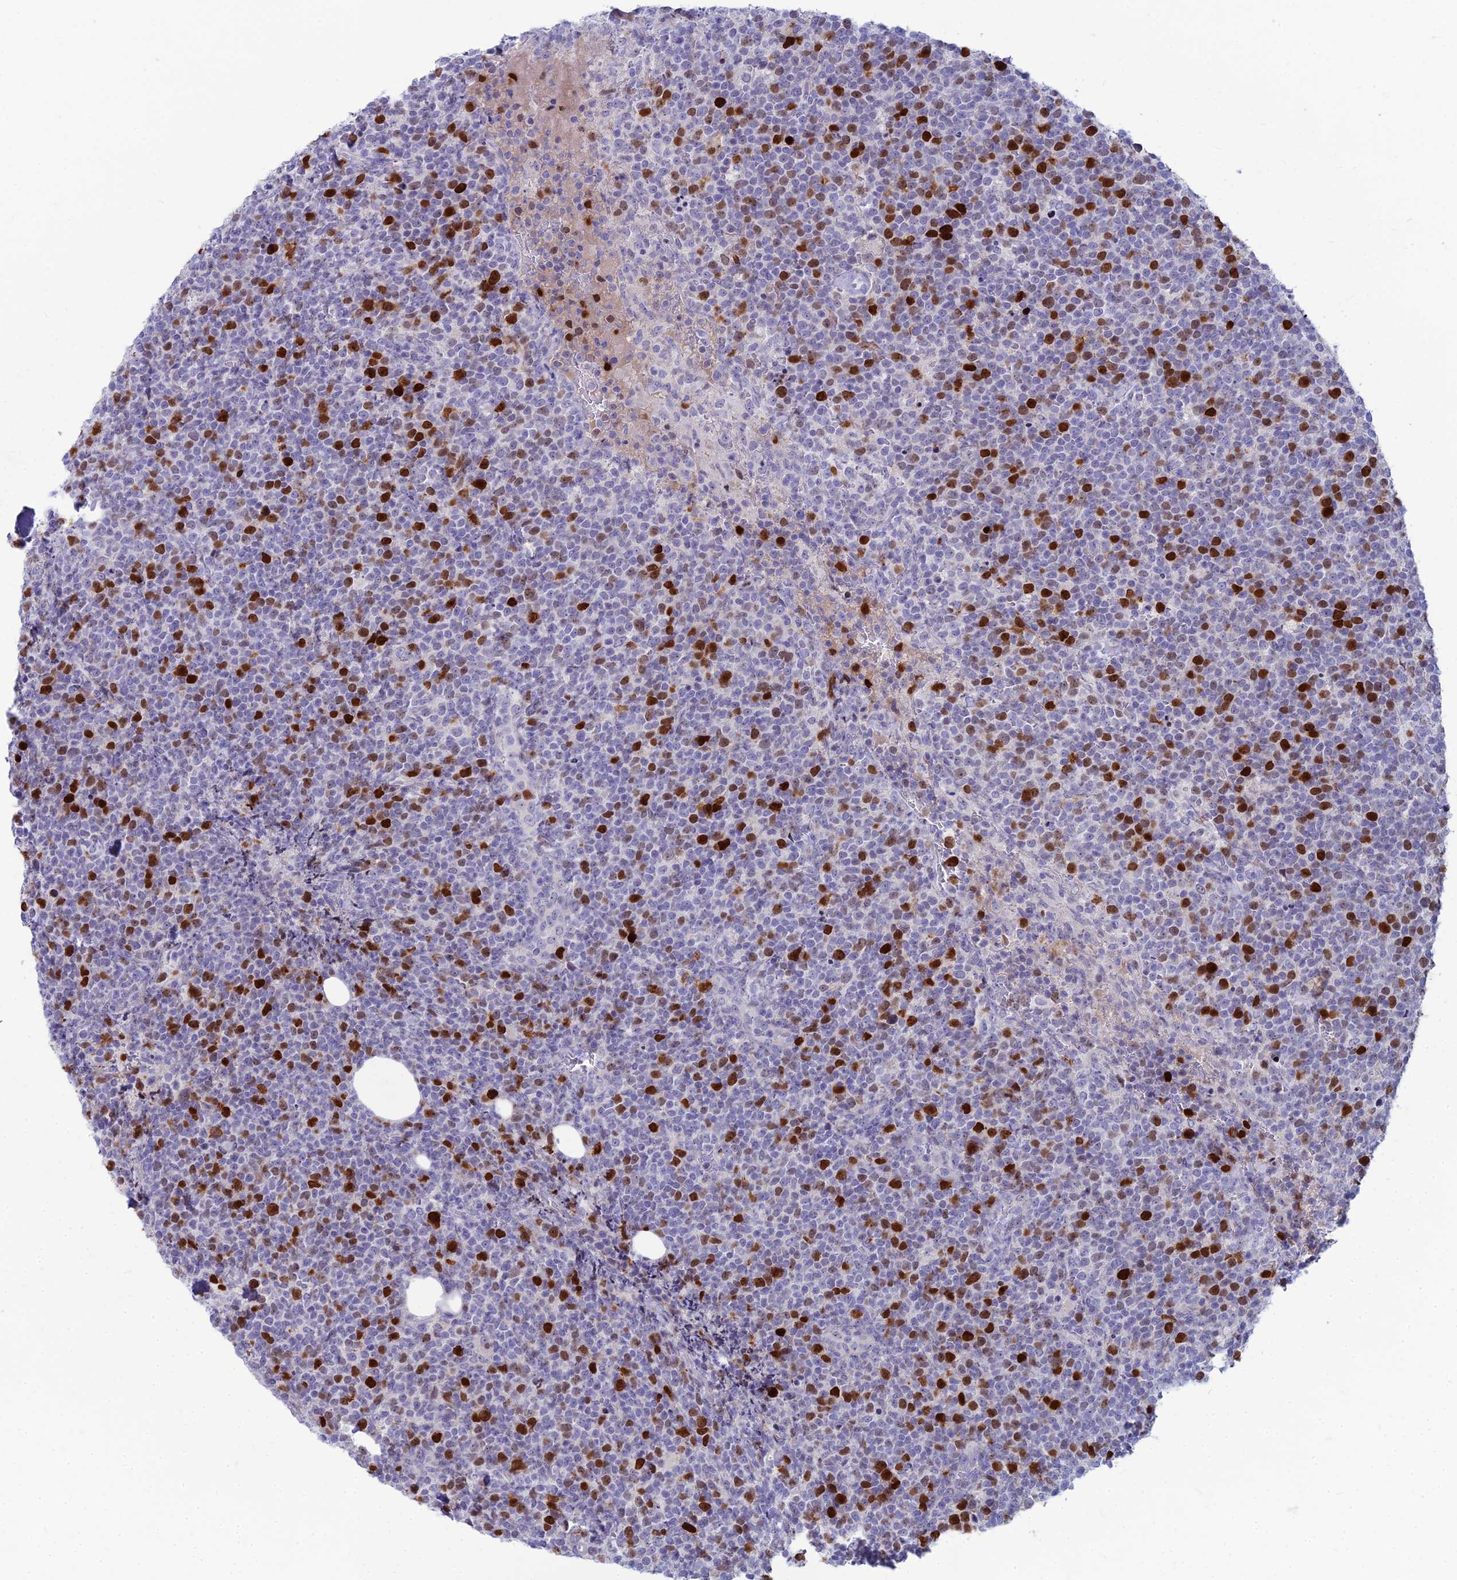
{"staining": {"intensity": "strong", "quantity": "<25%", "location": "nuclear"}, "tissue": "lymphoma", "cell_type": "Tumor cells", "image_type": "cancer", "snomed": [{"axis": "morphology", "description": "Malignant lymphoma, non-Hodgkin's type, High grade"}, {"axis": "topography", "description": "Lymph node"}], "caption": "This image shows IHC staining of human lymphoma, with medium strong nuclear staining in approximately <25% of tumor cells.", "gene": "NUSAP1", "patient": {"sex": "male", "age": 61}}